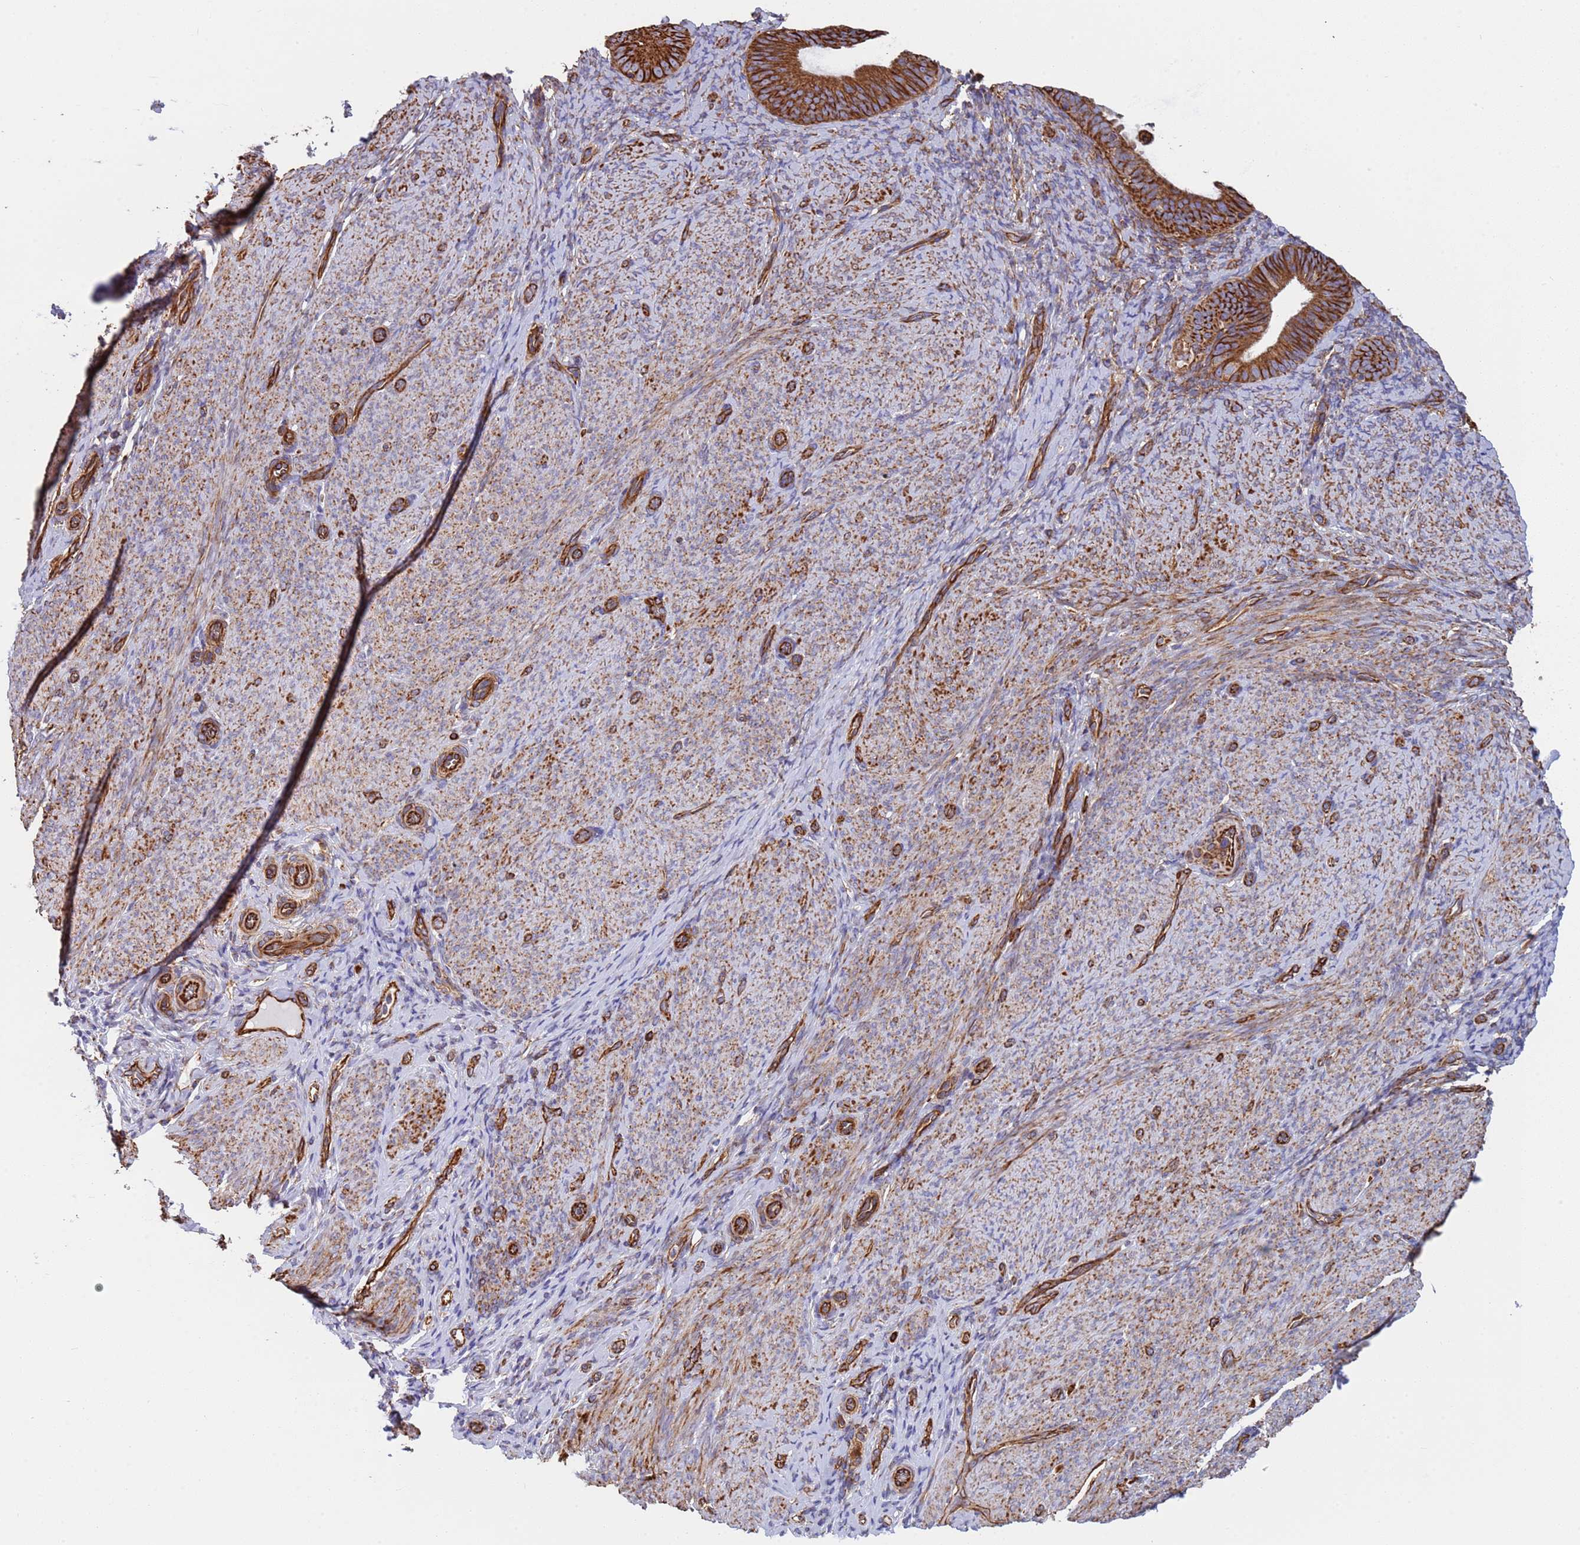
{"staining": {"intensity": "moderate", "quantity": "25%-75%", "location": "cytoplasmic/membranous"}, "tissue": "endometrium", "cell_type": "Cells in endometrial stroma", "image_type": "normal", "snomed": [{"axis": "morphology", "description": "Normal tissue, NOS"}, {"axis": "topography", "description": "Endometrium"}], "caption": "Unremarkable endometrium exhibits moderate cytoplasmic/membranous positivity in approximately 25%-75% of cells in endometrial stroma, visualized by immunohistochemistry. Using DAB (brown) and hematoxylin (blue) stains, captured at high magnification using brightfield microscopy.", "gene": "NUDT12", "patient": {"sex": "female", "age": 65}}